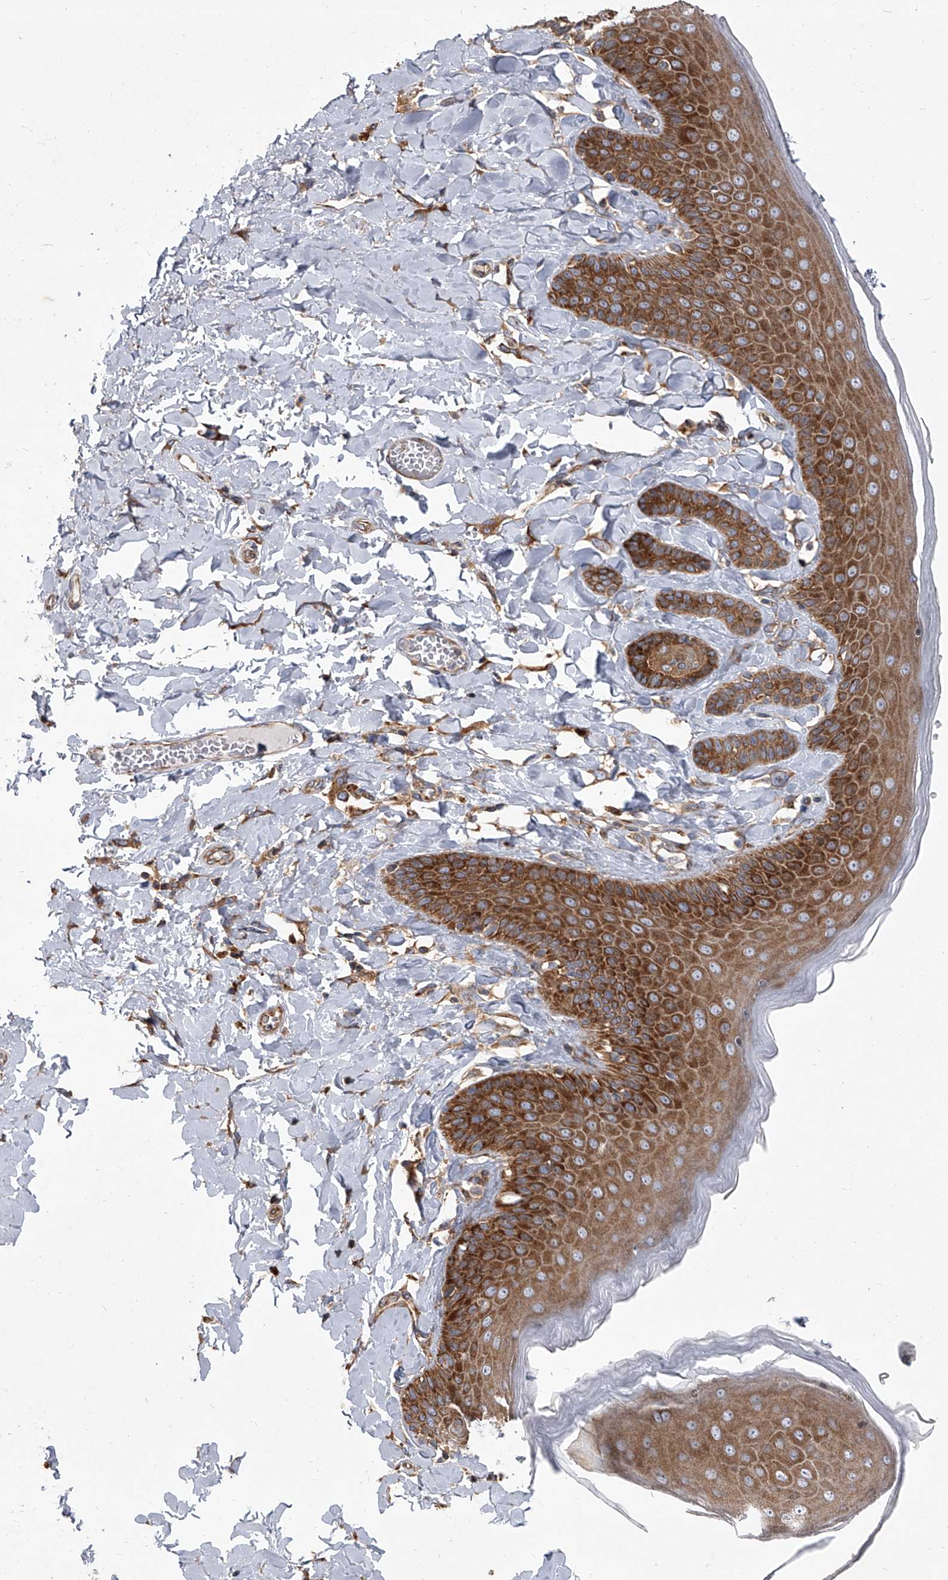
{"staining": {"intensity": "strong", "quantity": ">75%", "location": "cytoplasmic/membranous"}, "tissue": "skin", "cell_type": "Epidermal cells", "image_type": "normal", "snomed": [{"axis": "morphology", "description": "Normal tissue, NOS"}, {"axis": "topography", "description": "Anal"}], "caption": "A high-resolution micrograph shows immunohistochemistry (IHC) staining of unremarkable skin, which demonstrates strong cytoplasmic/membranous staining in about >75% of epidermal cells. (Brightfield microscopy of DAB IHC at high magnification).", "gene": "EIF2S2", "patient": {"sex": "male", "age": 69}}